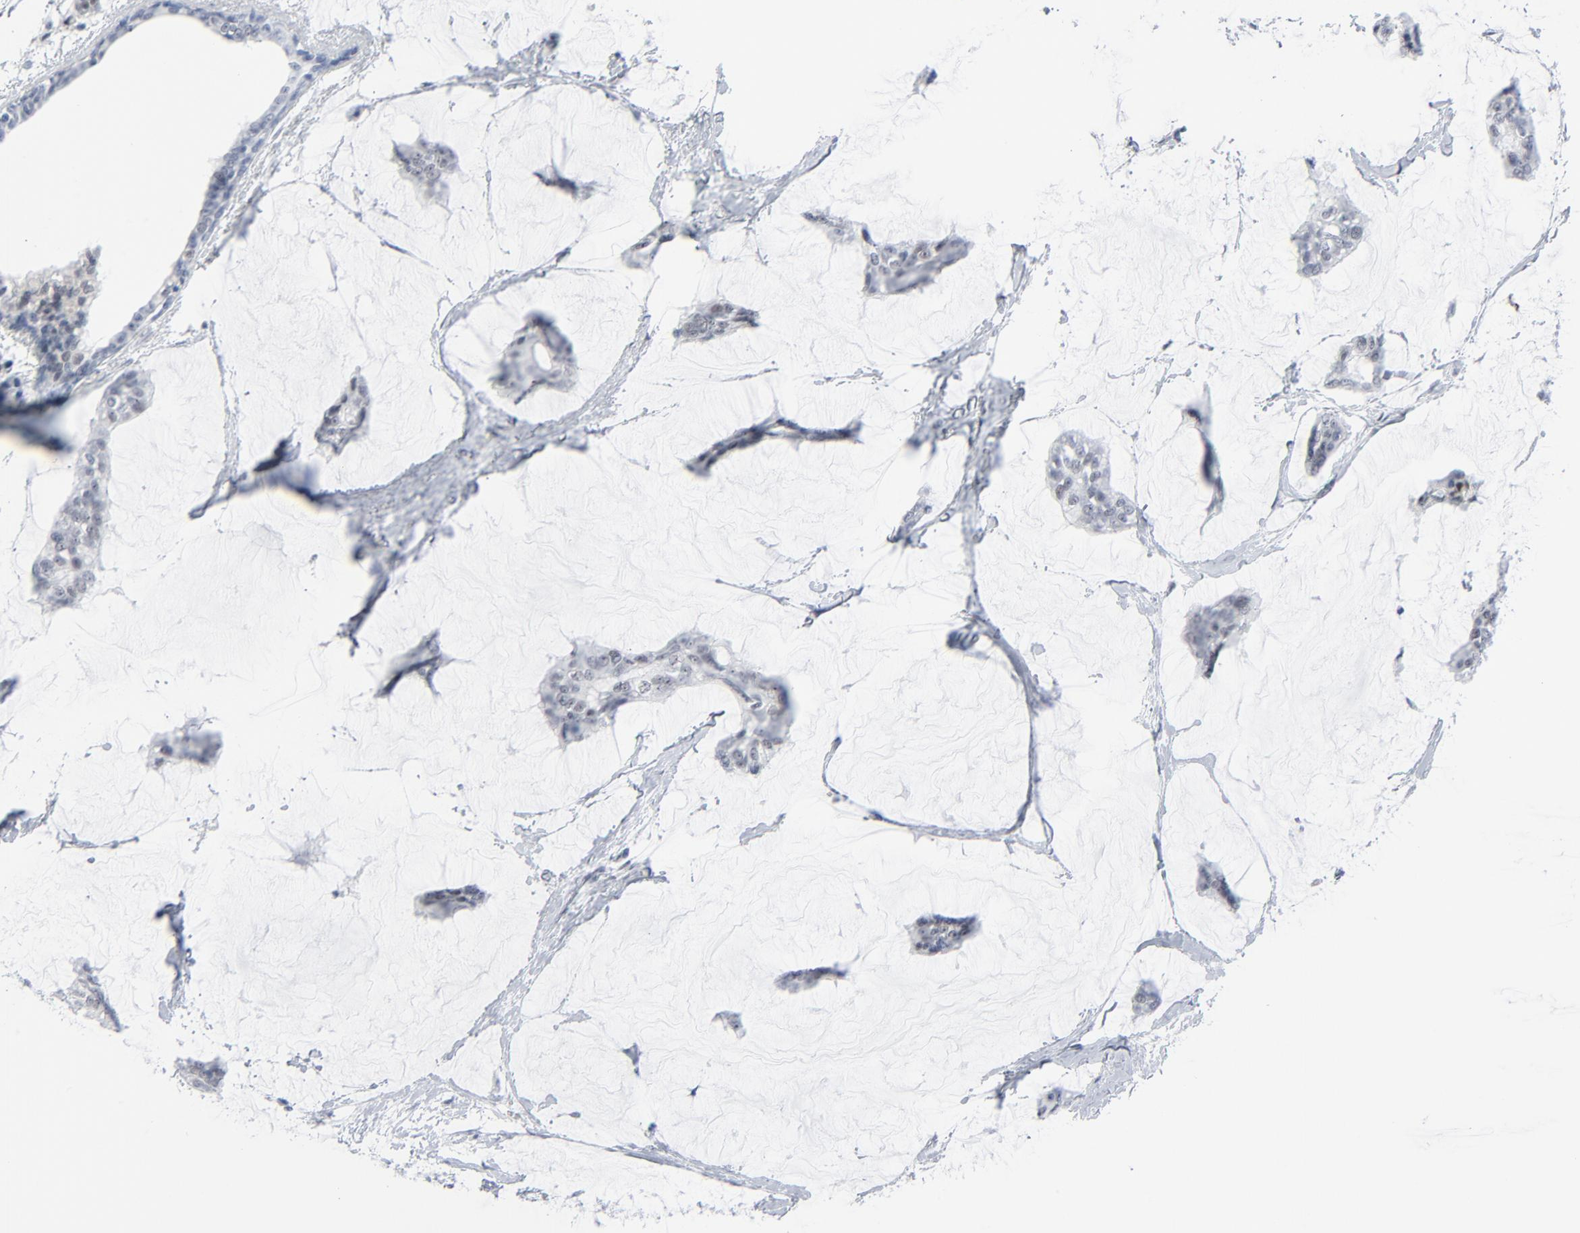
{"staining": {"intensity": "negative", "quantity": "none", "location": "none"}, "tissue": "breast cancer", "cell_type": "Tumor cells", "image_type": "cancer", "snomed": [{"axis": "morphology", "description": "Duct carcinoma"}, {"axis": "topography", "description": "Breast"}], "caption": "This is an immunohistochemistry image of human infiltrating ductal carcinoma (breast). There is no positivity in tumor cells.", "gene": "SIRT1", "patient": {"sex": "female", "age": 93}}